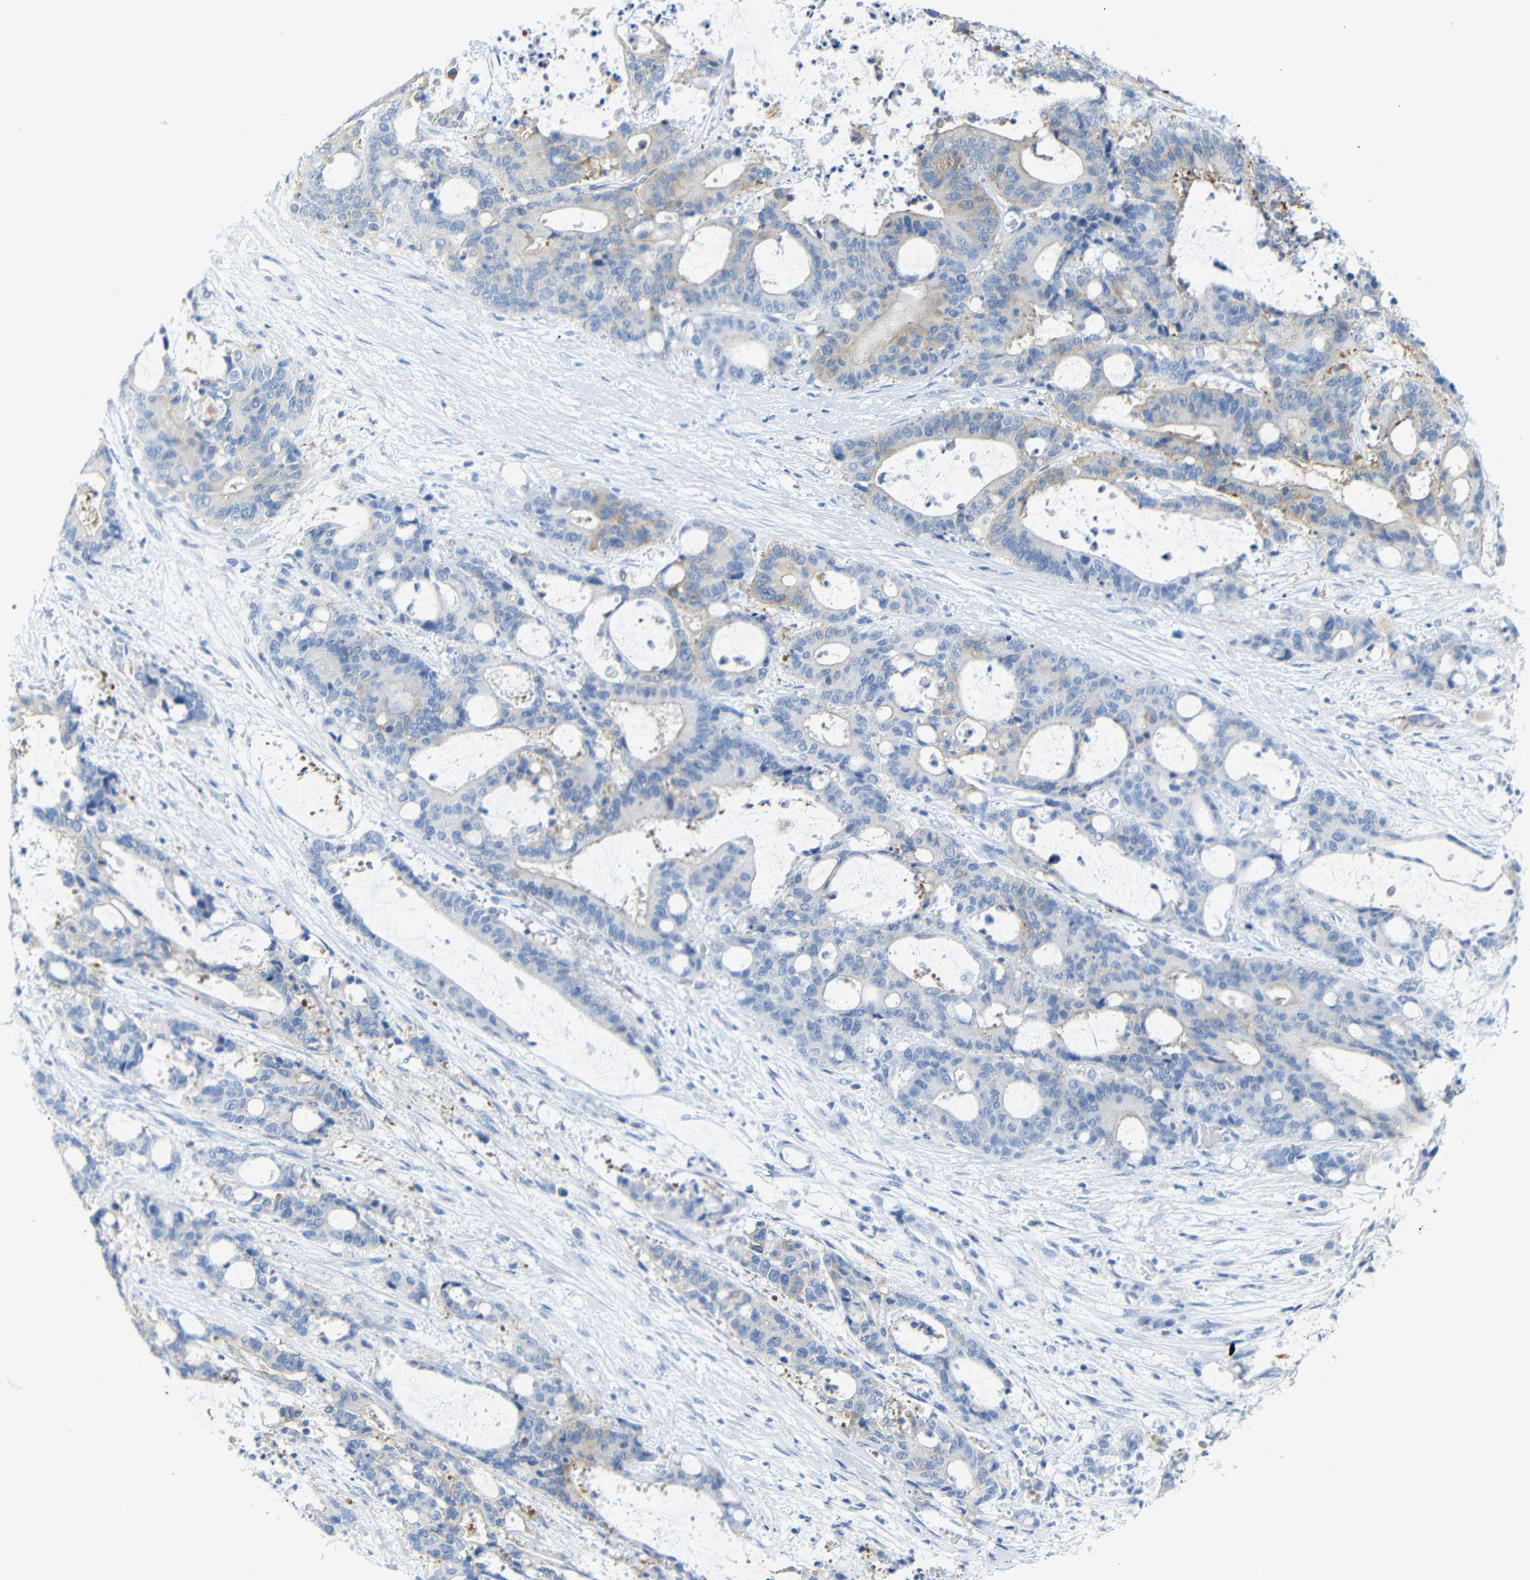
{"staining": {"intensity": "weak", "quantity": "<25%", "location": "cytoplasmic/membranous"}, "tissue": "liver cancer", "cell_type": "Tumor cells", "image_type": "cancer", "snomed": [{"axis": "morphology", "description": "Normal tissue, NOS"}, {"axis": "morphology", "description": "Cholangiocarcinoma"}, {"axis": "topography", "description": "Liver"}, {"axis": "topography", "description": "Peripheral nerve tissue"}], "caption": "This is a photomicrograph of immunohistochemistry (IHC) staining of liver cancer (cholangiocarcinoma), which shows no staining in tumor cells.", "gene": "FCRL1", "patient": {"sex": "female", "age": 73}}